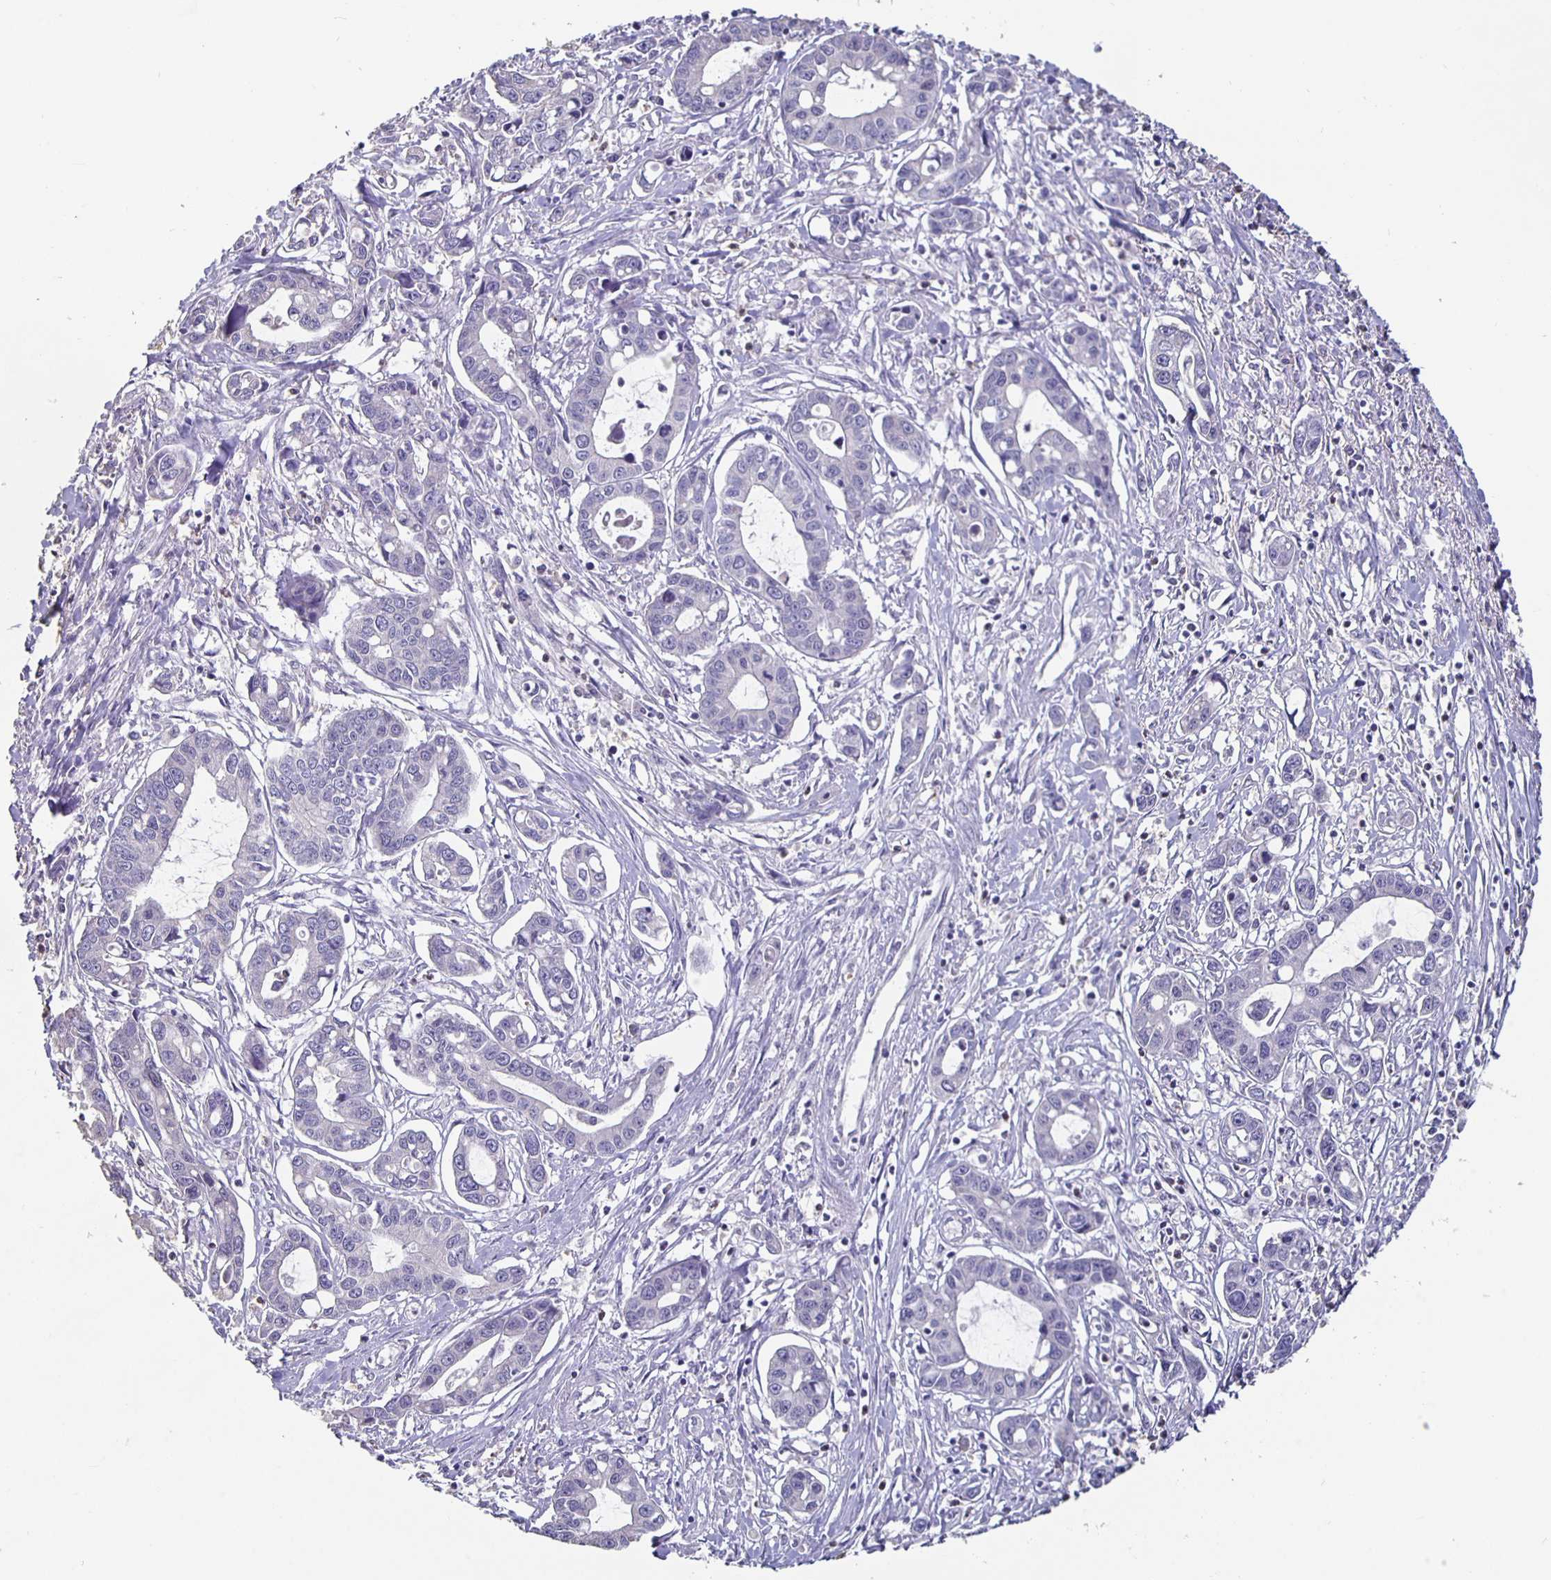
{"staining": {"intensity": "negative", "quantity": "none", "location": "none"}, "tissue": "liver cancer", "cell_type": "Tumor cells", "image_type": "cancer", "snomed": [{"axis": "morphology", "description": "Cholangiocarcinoma"}, {"axis": "topography", "description": "Liver"}], "caption": "Image shows no protein staining in tumor cells of cholangiocarcinoma (liver) tissue. (Stains: DAB (3,3'-diaminobenzidine) immunohistochemistry (IHC) with hematoxylin counter stain, Microscopy: brightfield microscopy at high magnification).", "gene": "GPX4", "patient": {"sex": "male", "age": 58}}